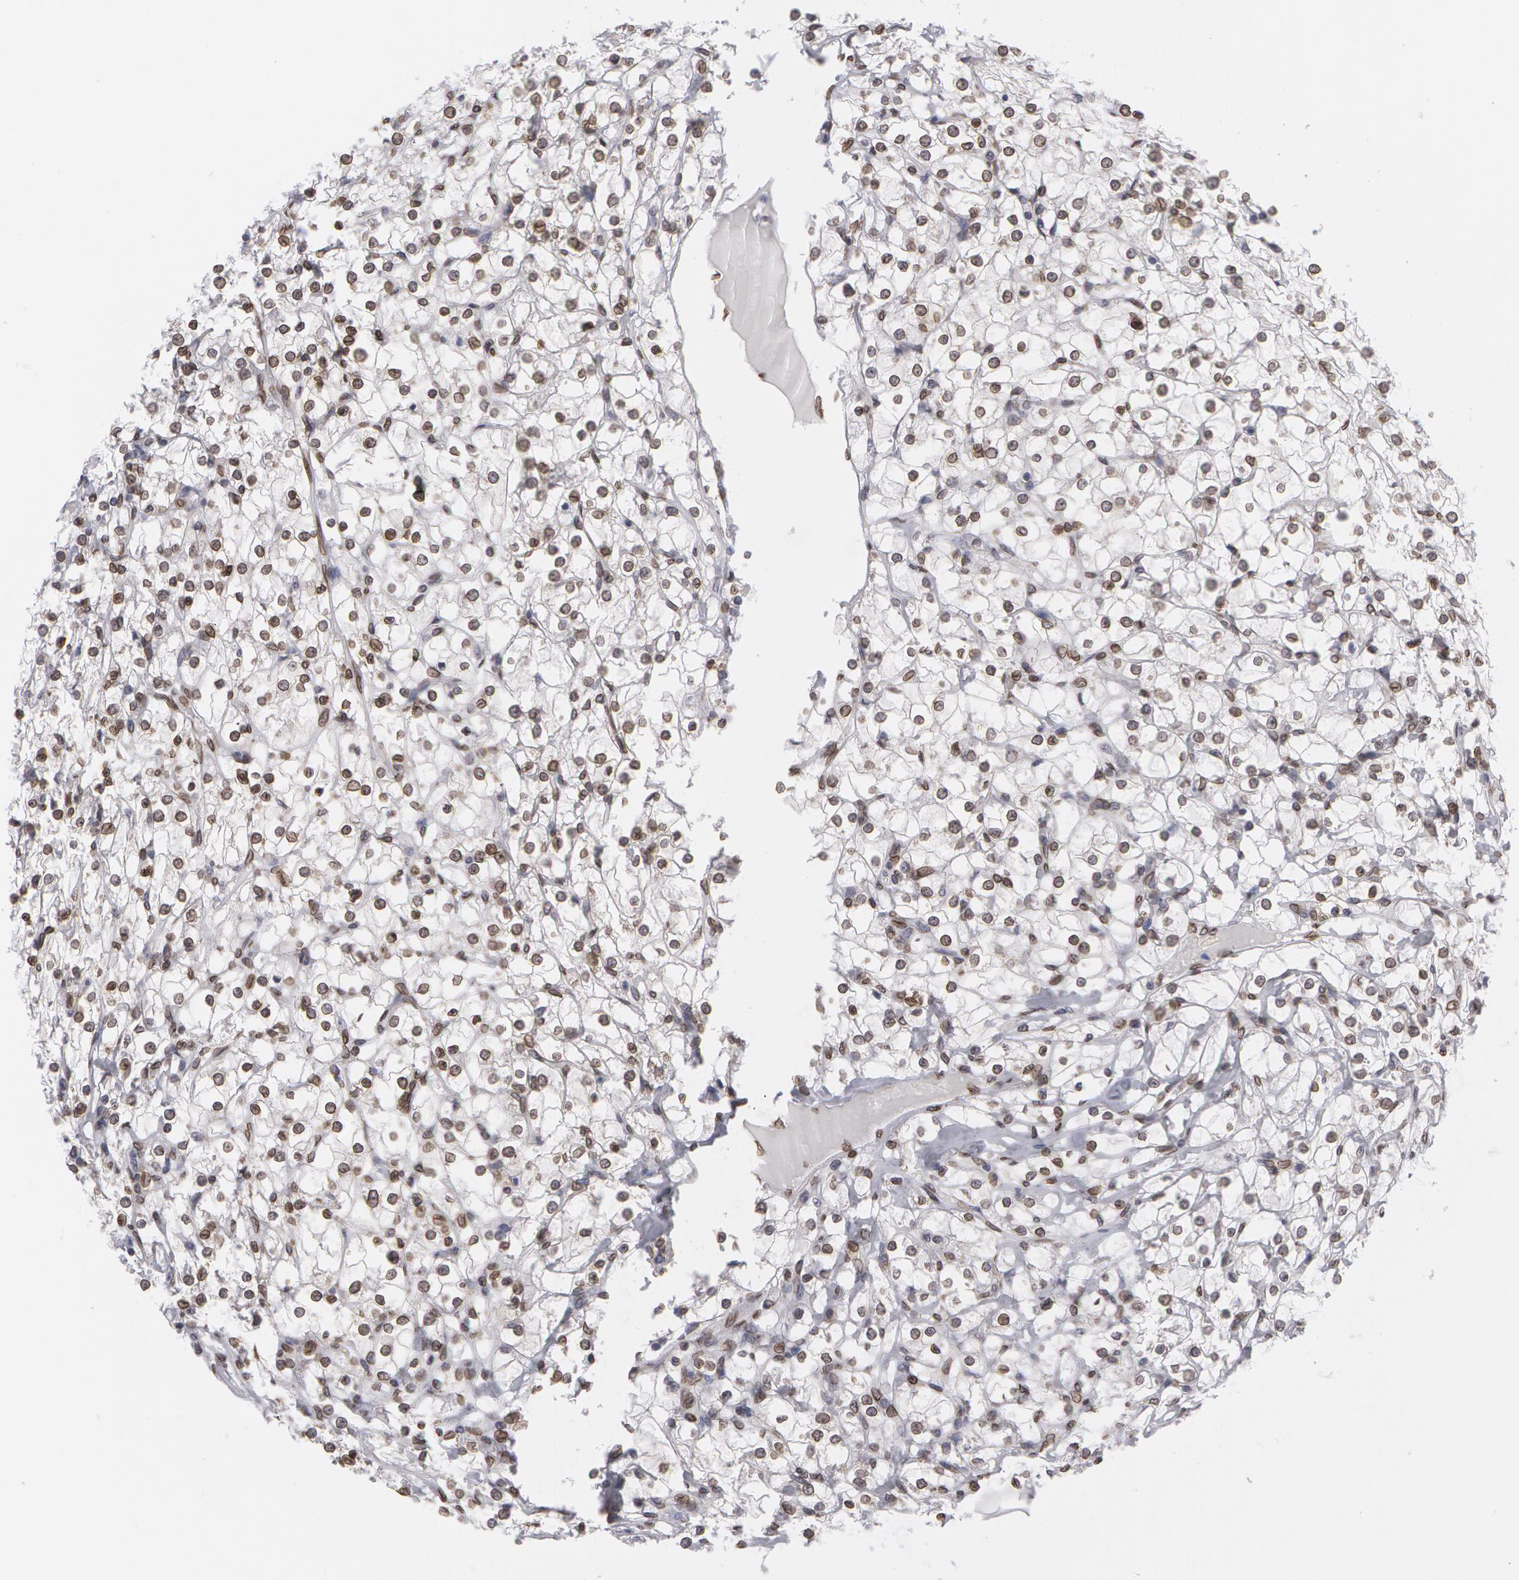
{"staining": {"intensity": "weak", "quantity": "25%-75%", "location": "cytoplasmic/membranous"}, "tissue": "renal cancer", "cell_type": "Tumor cells", "image_type": "cancer", "snomed": [{"axis": "morphology", "description": "Adenocarcinoma, NOS"}, {"axis": "topography", "description": "Kidney"}], "caption": "A brown stain highlights weak cytoplasmic/membranous expression of a protein in human renal adenocarcinoma tumor cells.", "gene": "EMD", "patient": {"sex": "female", "age": 73}}